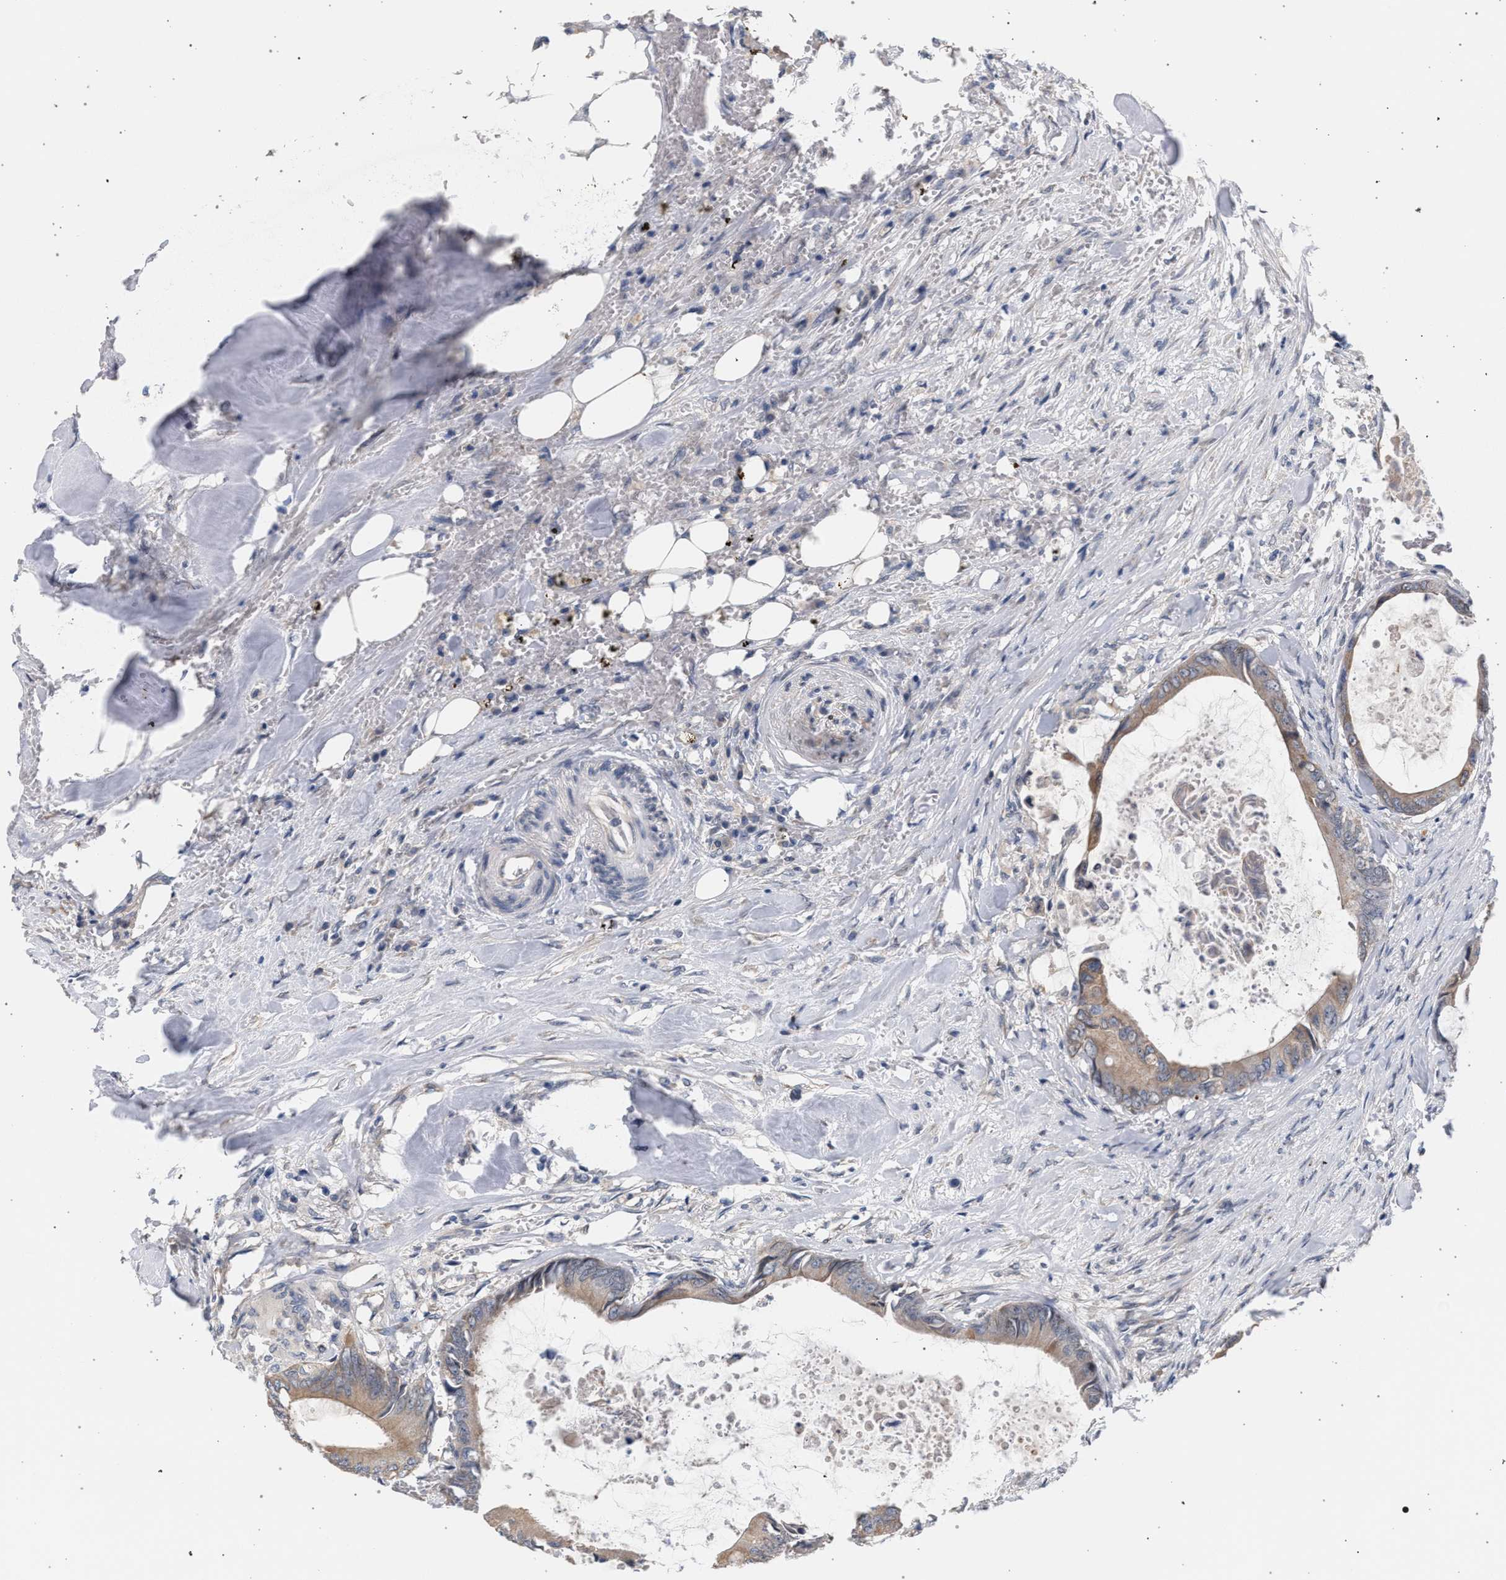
{"staining": {"intensity": "weak", "quantity": ">75%", "location": "cytoplasmic/membranous"}, "tissue": "colorectal cancer", "cell_type": "Tumor cells", "image_type": "cancer", "snomed": [{"axis": "morphology", "description": "Normal tissue, NOS"}, {"axis": "morphology", "description": "Adenocarcinoma, NOS"}, {"axis": "topography", "description": "Rectum"}, {"axis": "topography", "description": "Peripheral nerve tissue"}], "caption": "Protein staining of colorectal cancer (adenocarcinoma) tissue shows weak cytoplasmic/membranous positivity in approximately >75% of tumor cells.", "gene": "ARPC5L", "patient": {"sex": "female", "age": 77}}